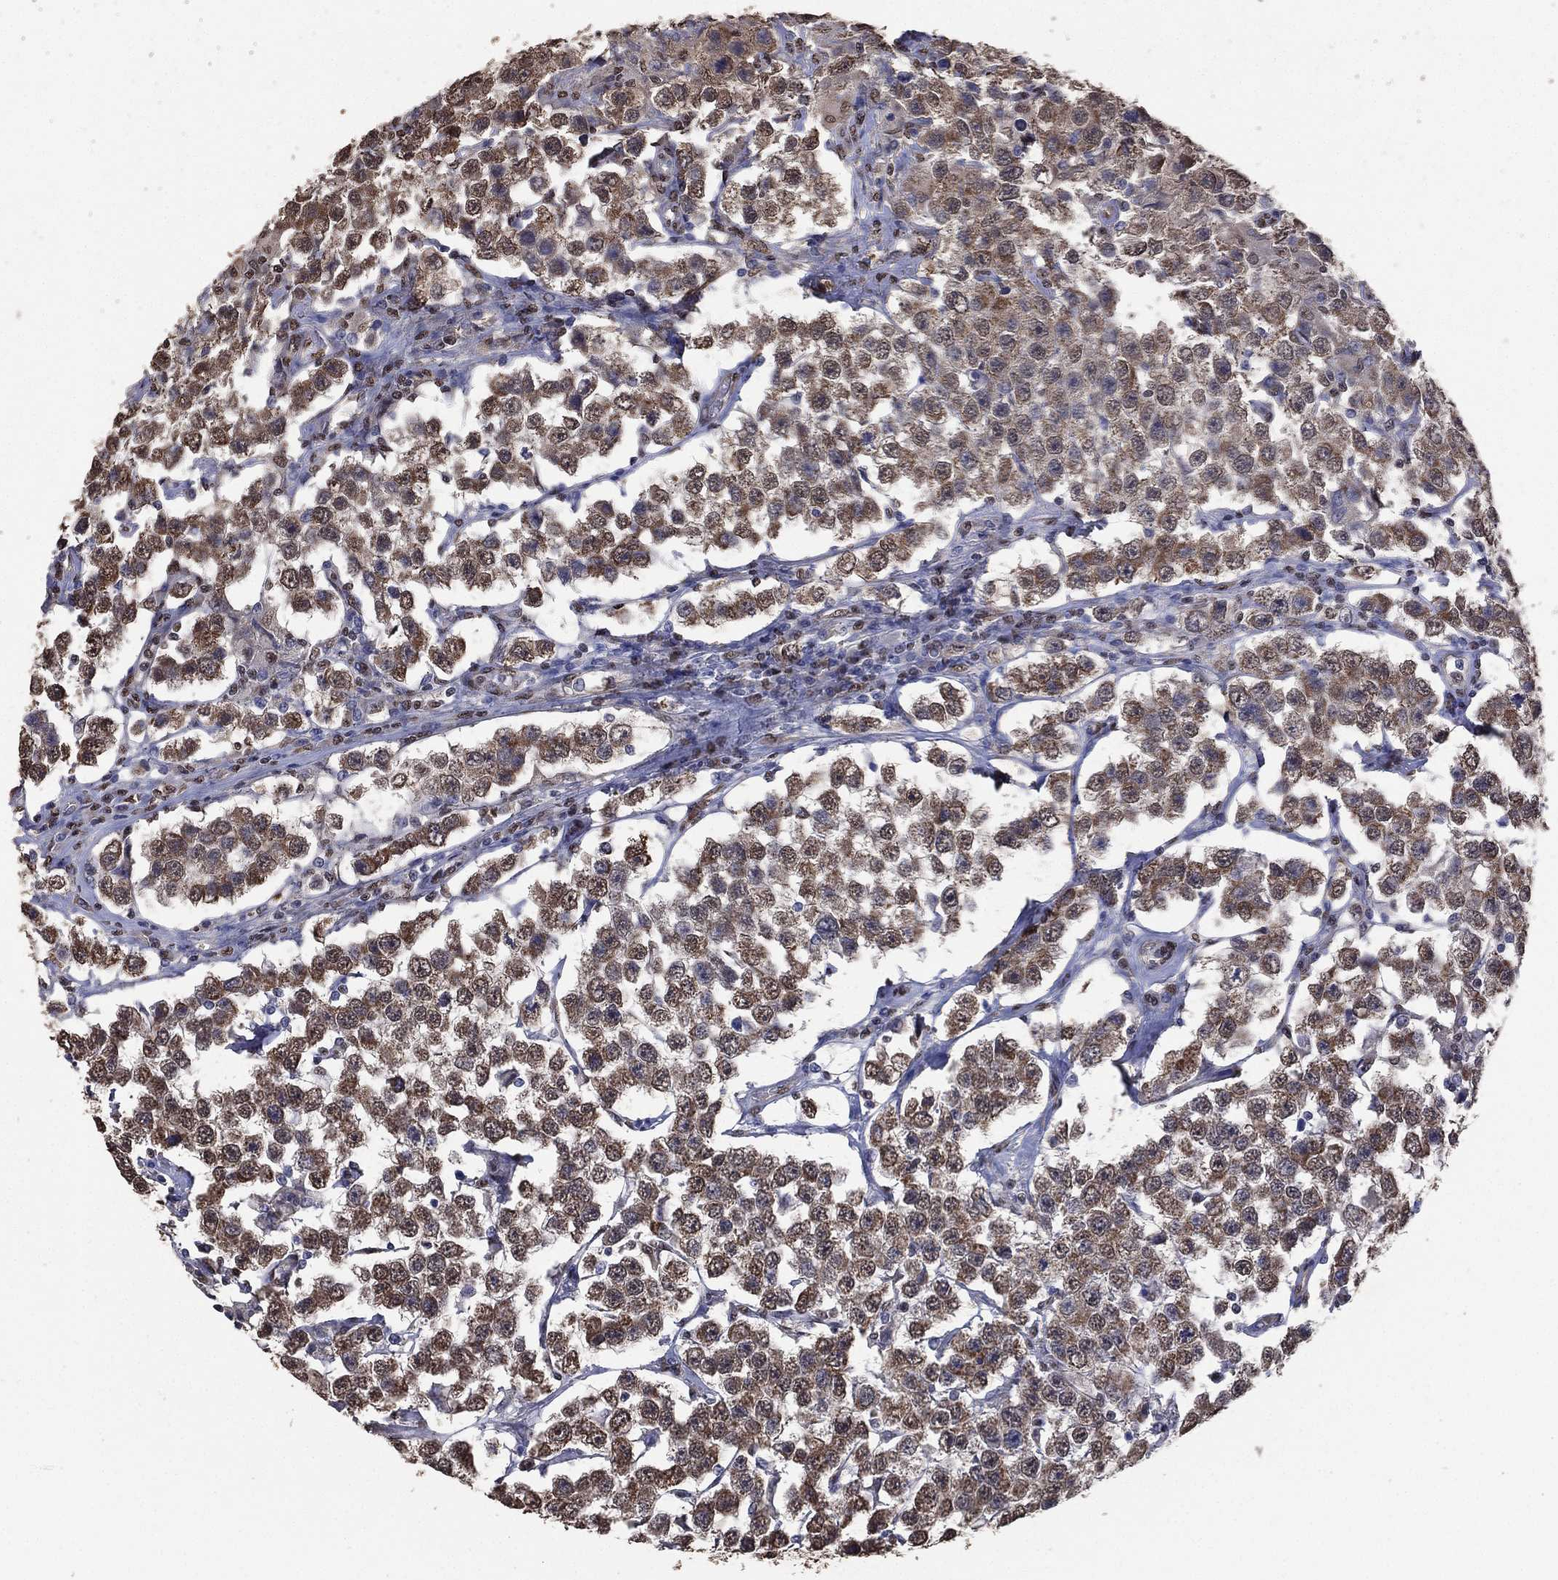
{"staining": {"intensity": "moderate", "quantity": ">75%", "location": "cytoplasmic/membranous"}, "tissue": "testis cancer", "cell_type": "Tumor cells", "image_type": "cancer", "snomed": [{"axis": "morphology", "description": "Seminoma, NOS"}, {"axis": "topography", "description": "Testis"}], "caption": "A micrograph of human testis cancer (seminoma) stained for a protein displays moderate cytoplasmic/membranous brown staining in tumor cells.", "gene": "ALDH7A1", "patient": {"sex": "male", "age": 52}}